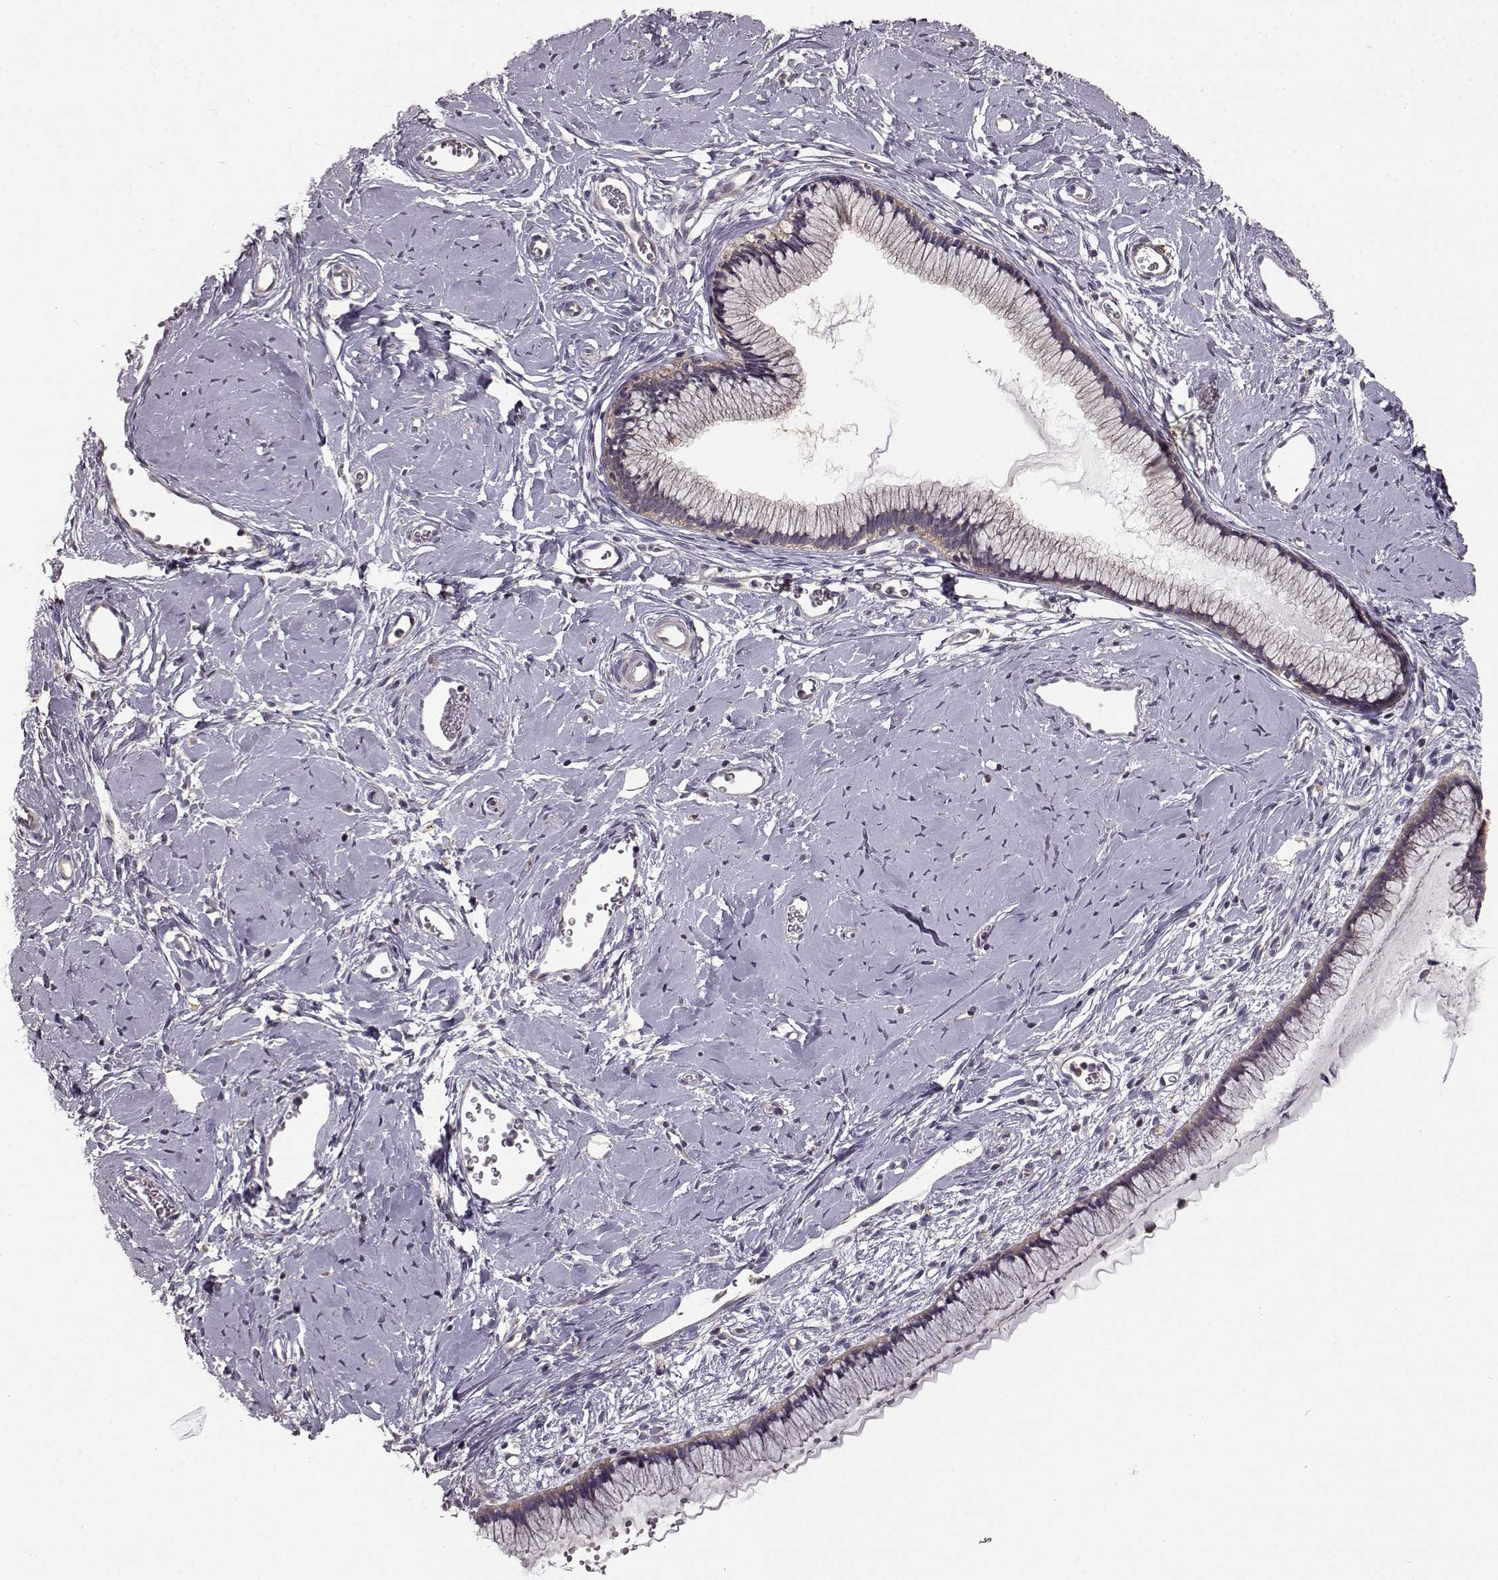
{"staining": {"intensity": "weak", "quantity": ">75%", "location": "cytoplasmic/membranous"}, "tissue": "cervix", "cell_type": "Glandular cells", "image_type": "normal", "snomed": [{"axis": "morphology", "description": "Normal tissue, NOS"}, {"axis": "topography", "description": "Cervix"}], "caption": "Immunohistochemistry (IHC) of unremarkable human cervix demonstrates low levels of weak cytoplasmic/membranous staining in approximately >75% of glandular cells. The staining was performed using DAB to visualize the protein expression in brown, while the nuclei were stained in blue with hematoxylin (Magnification: 20x).", "gene": "ERBB3", "patient": {"sex": "female", "age": 40}}